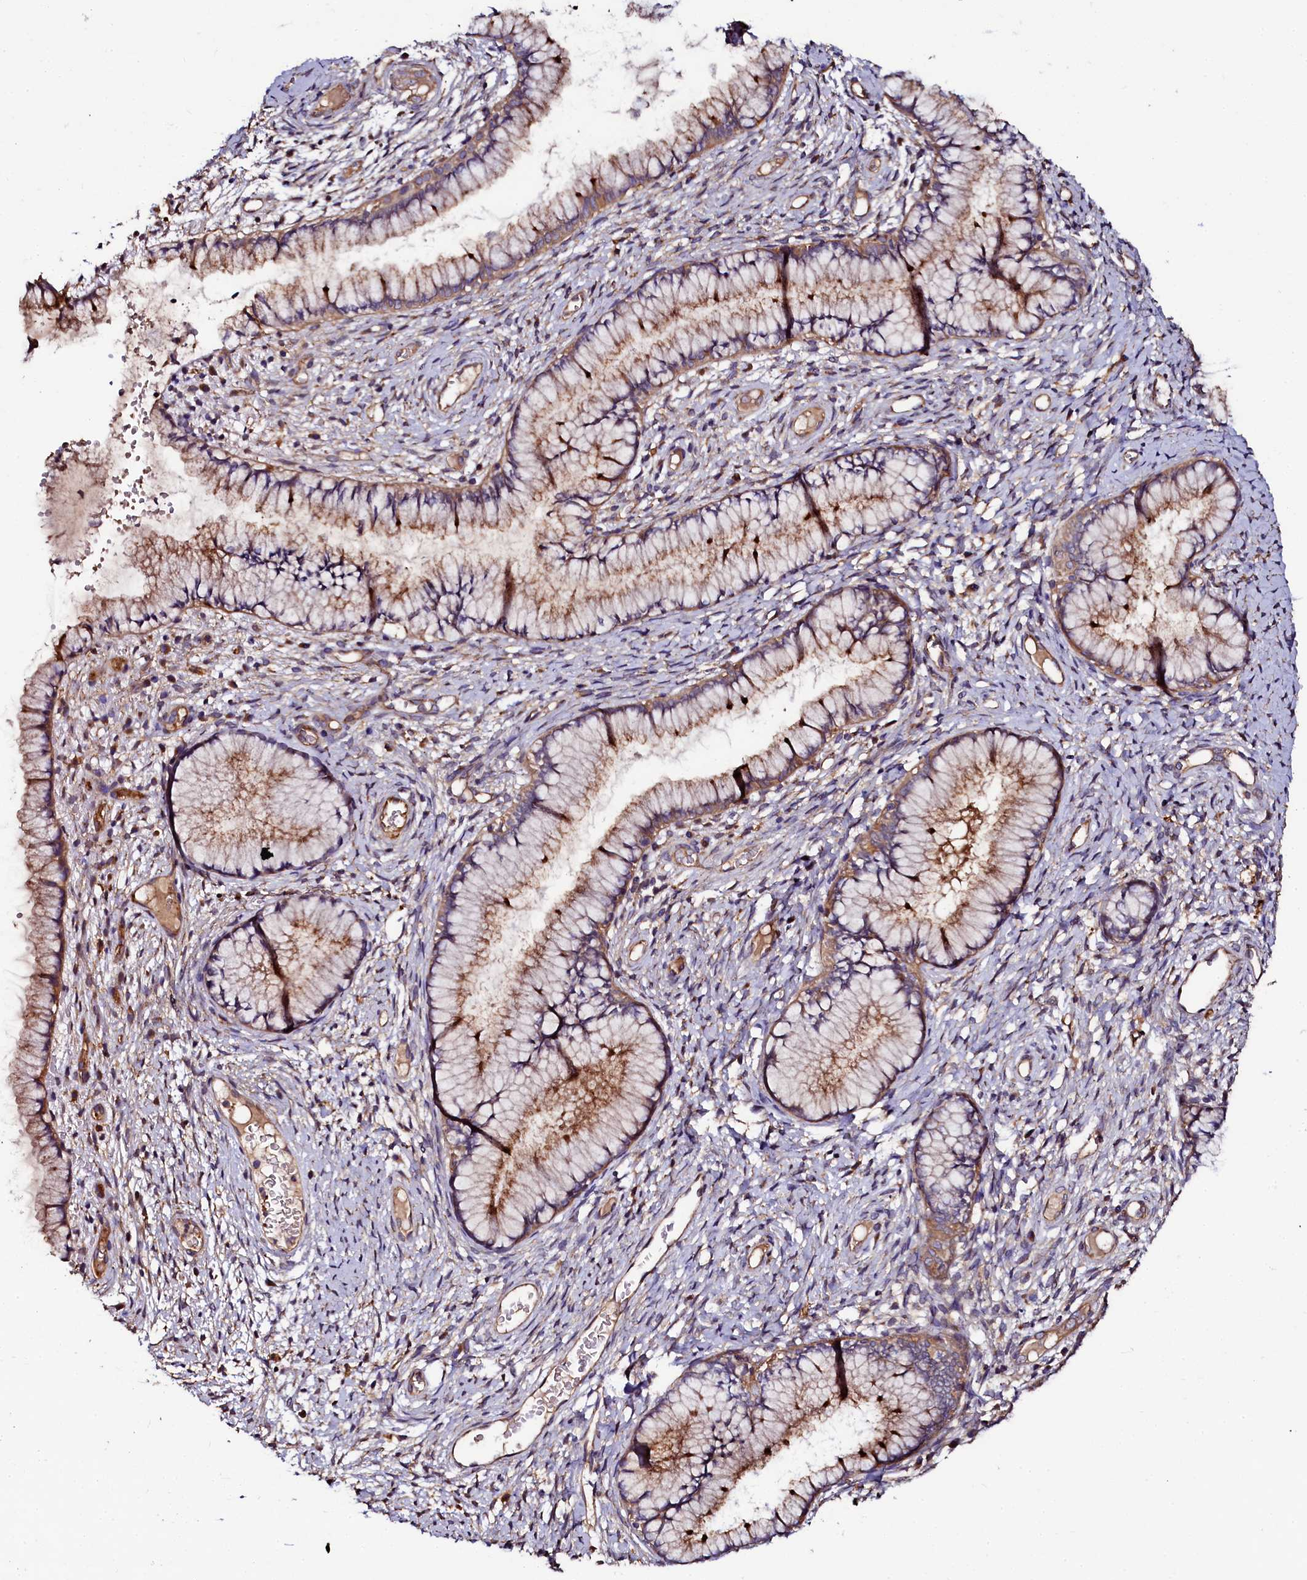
{"staining": {"intensity": "moderate", "quantity": "25%-75%", "location": "cytoplasmic/membranous"}, "tissue": "cervix", "cell_type": "Glandular cells", "image_type": "normal", "snomed": [{"axis": "morphology", "description": "Normal tissue, NOS"}, {"axis": "topography", "description": "Cervix"}], "caption": "Protein staining of benign cervix reveals moderate cytoplasmic/membranous positivity in about 25%-75% of glandular cells.", "gene": "APPL2", "patient": {"sex": "female", "age": 42}}